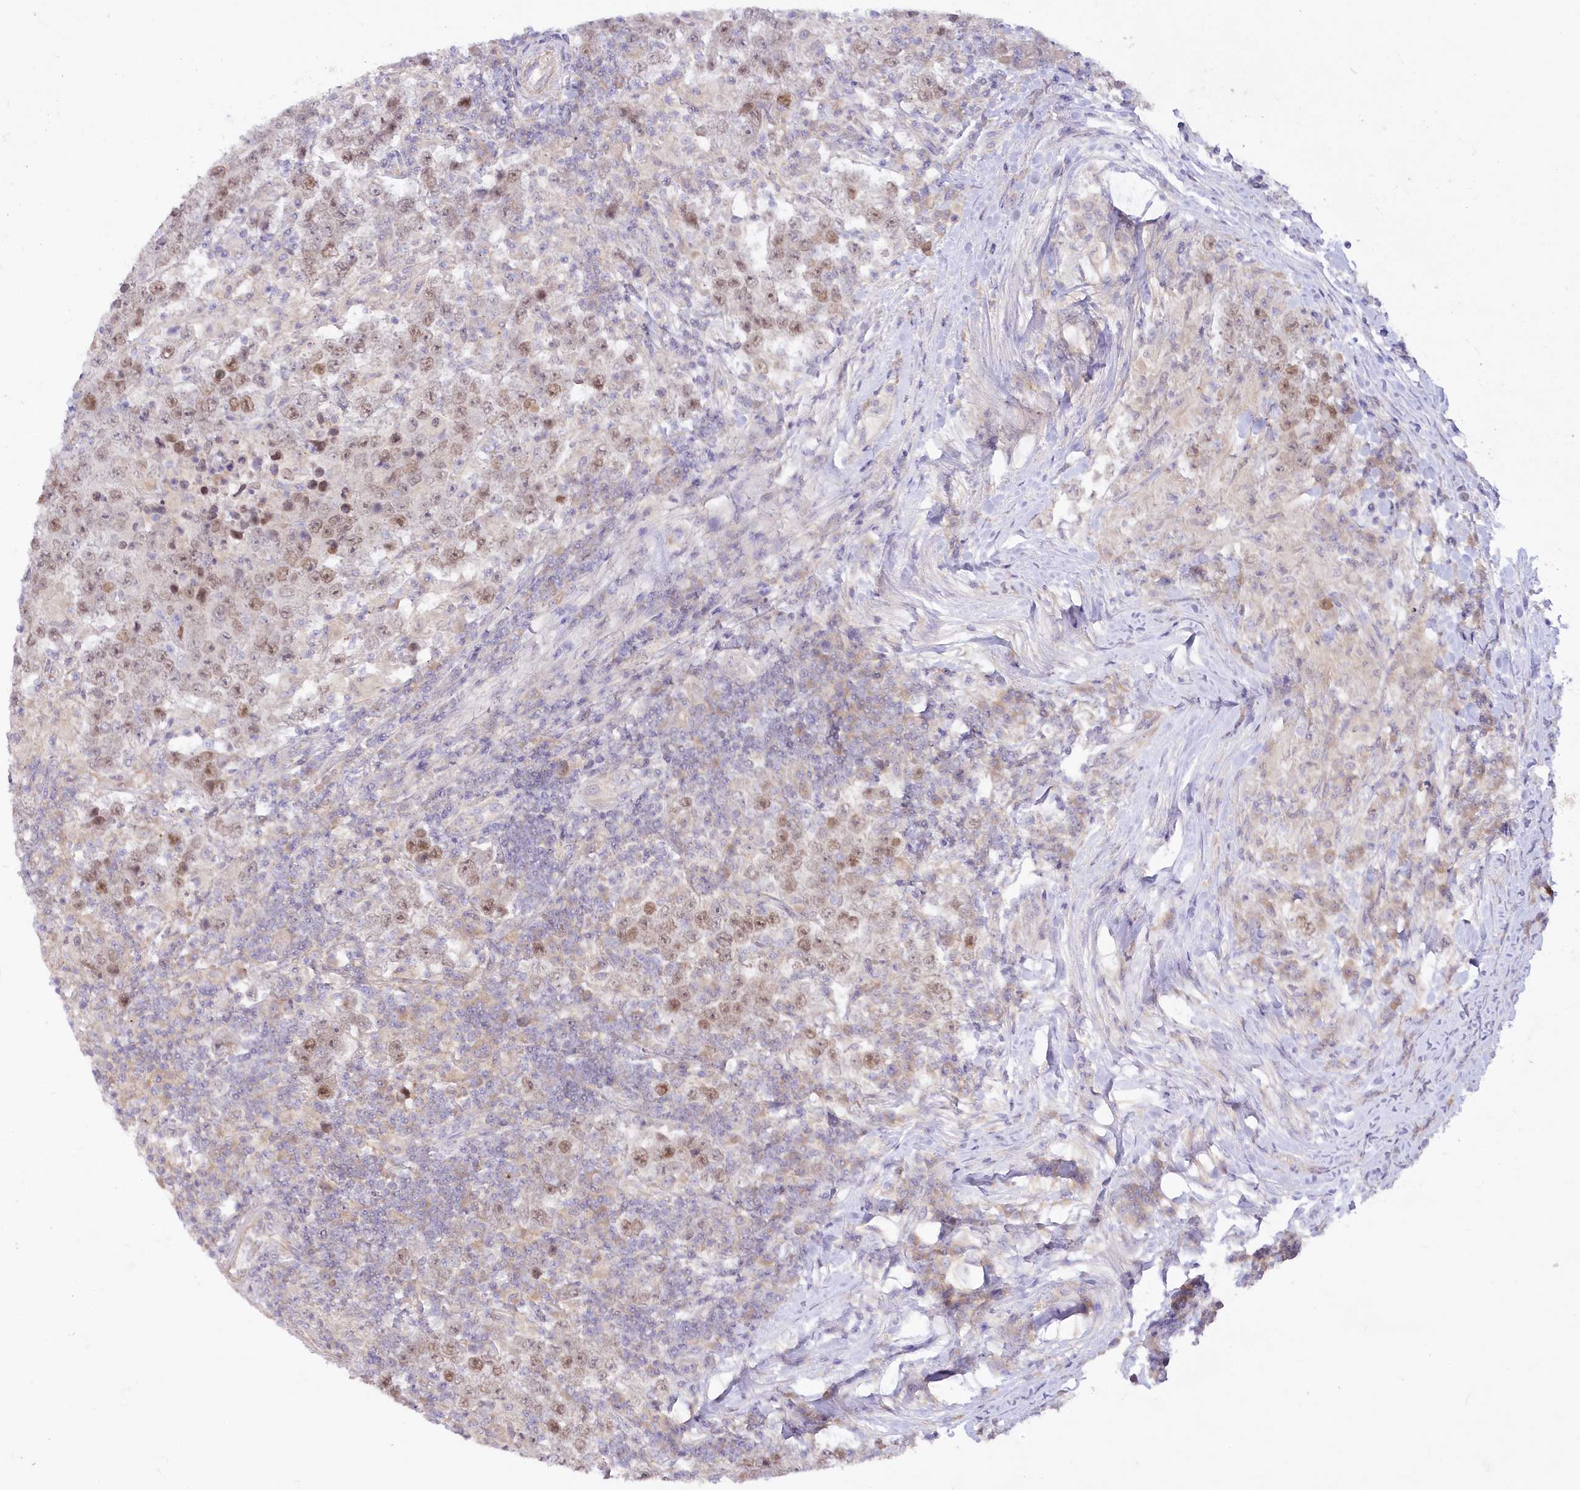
{"staining": {"intensity": "moderate", "quantity": "25%-75%", "location": "nuclear"}, "tissue": "testis cancer", "cell_type": "Tumor cells", "image_type": "cancer", "snomed": [{"axis": "morphology", "description": "Normal tissue, NOS"}, {"axis": "morphology", "description": "Urothelial carcinoma, High grade"}, {"axis": "morphology", "description": "Seminoma, NOS"}, {"axis": "morphology", "description": "Carcinoma, Embryonal, NOS"}, {"axis": "topography", "description": "Urinary bladder"}, {"axis": "topography", "description": "Testis"}], "caption": "Immunohistochemical staining of human testis cancer demonstrates medium levels of moderate nuclear protein positivity in about 25%-75% of tumor cells.", "gene": "EFHC2", "patient": {"sex": "male", "age": 41}}